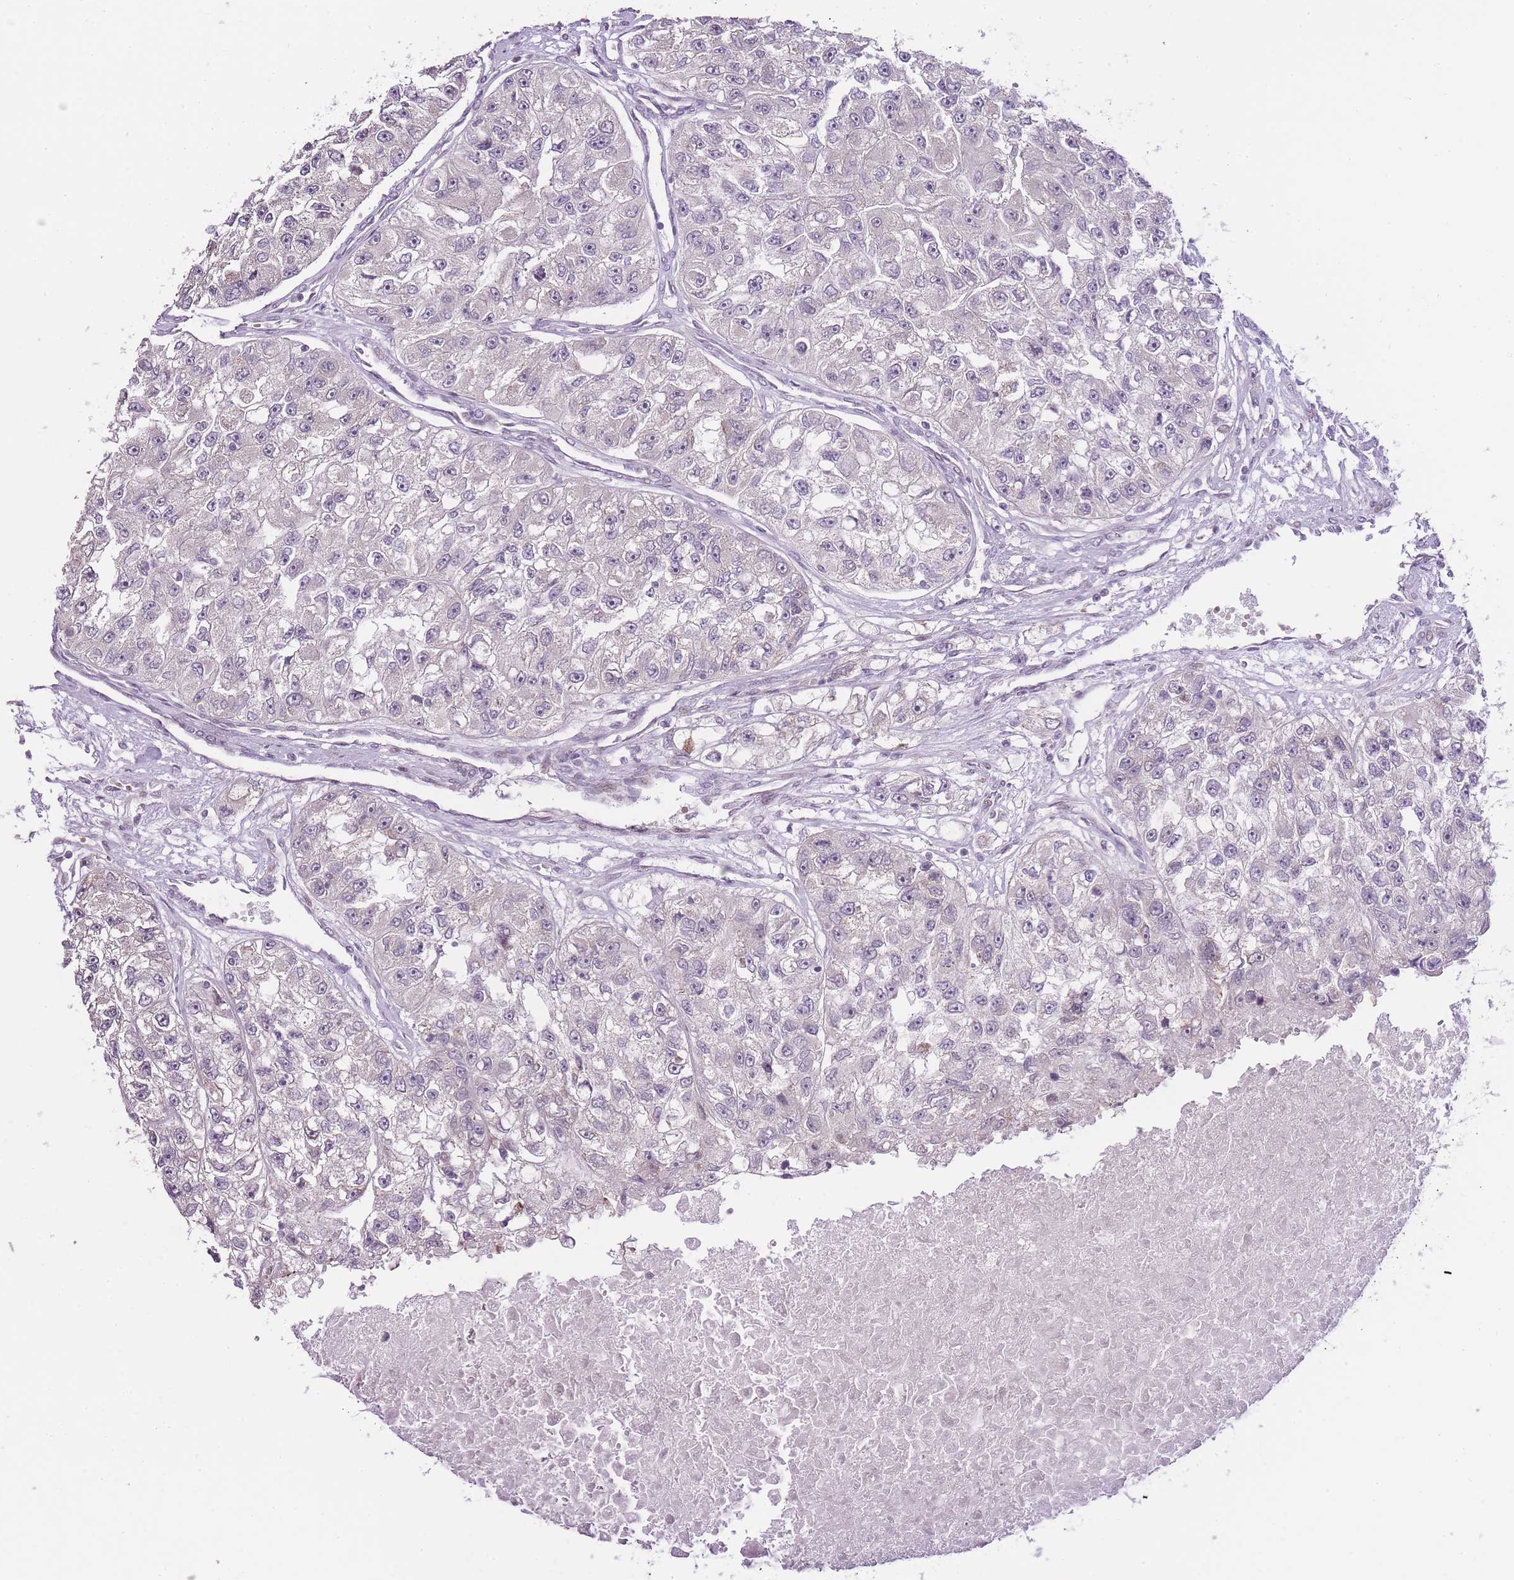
{"staining": {"intensity": "negative", "quantity": "none", "location": "none"}, "tissue": "renal cancer", "cell_type": "Tumor cells", "image_type": "cancer", "snomed": [{"axis": "morphology", "description": "Adenocarcinoma, NOS"}, {"axis": "topography", "description": "Kidney"}], "caption": "A micrograph of human renal adenocarcinoma is negative for staining in tumor cells. (DAB immunohistochemistry (IHC) with hematoxylin counter stain).", "gene": "OGG1", "patient": {"sex": "male", "age": 63}}